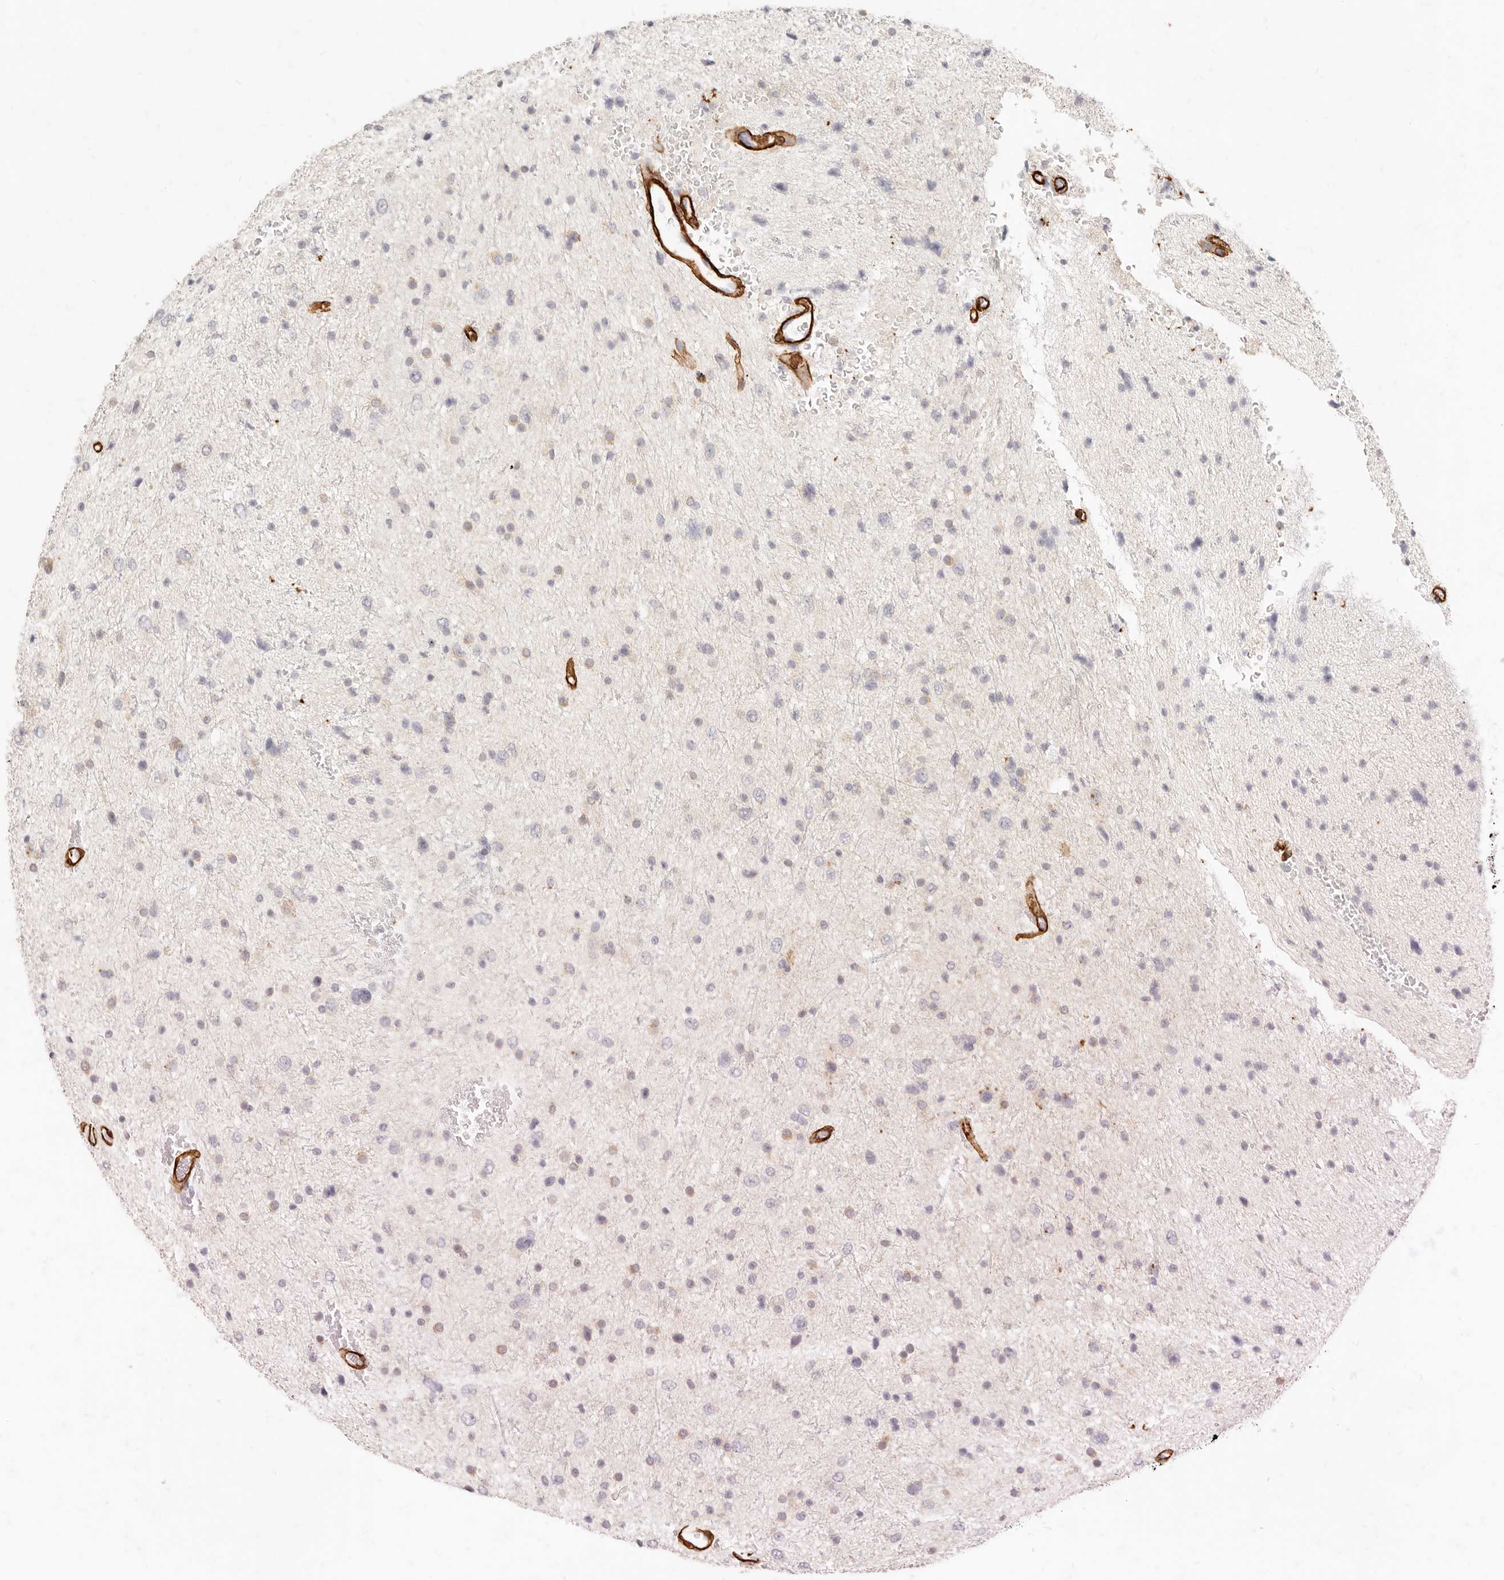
{"staining": {"intensity": "weak", "quantity": "<25%", "location": "cytoplasmic/membranous"}, "tissue": "glioma", "cell_type": "Tumor cells", "image_type": "cancer", "snomed": [{"axis": "morphology", "description": "Glioma, malignant, Low grade"}, {"axis": "topography", "description": "Brain"}], "caption": "Immunohistochemistry (IHC) of human low-grade glioma (malignant) displays no staining in tumor cells. (Brightfield microscopy of DAB immunohistochemistry (IHC) at high magnification).", "gene": "TMTC2", "patient": {"sex": "female", "age": 37}}